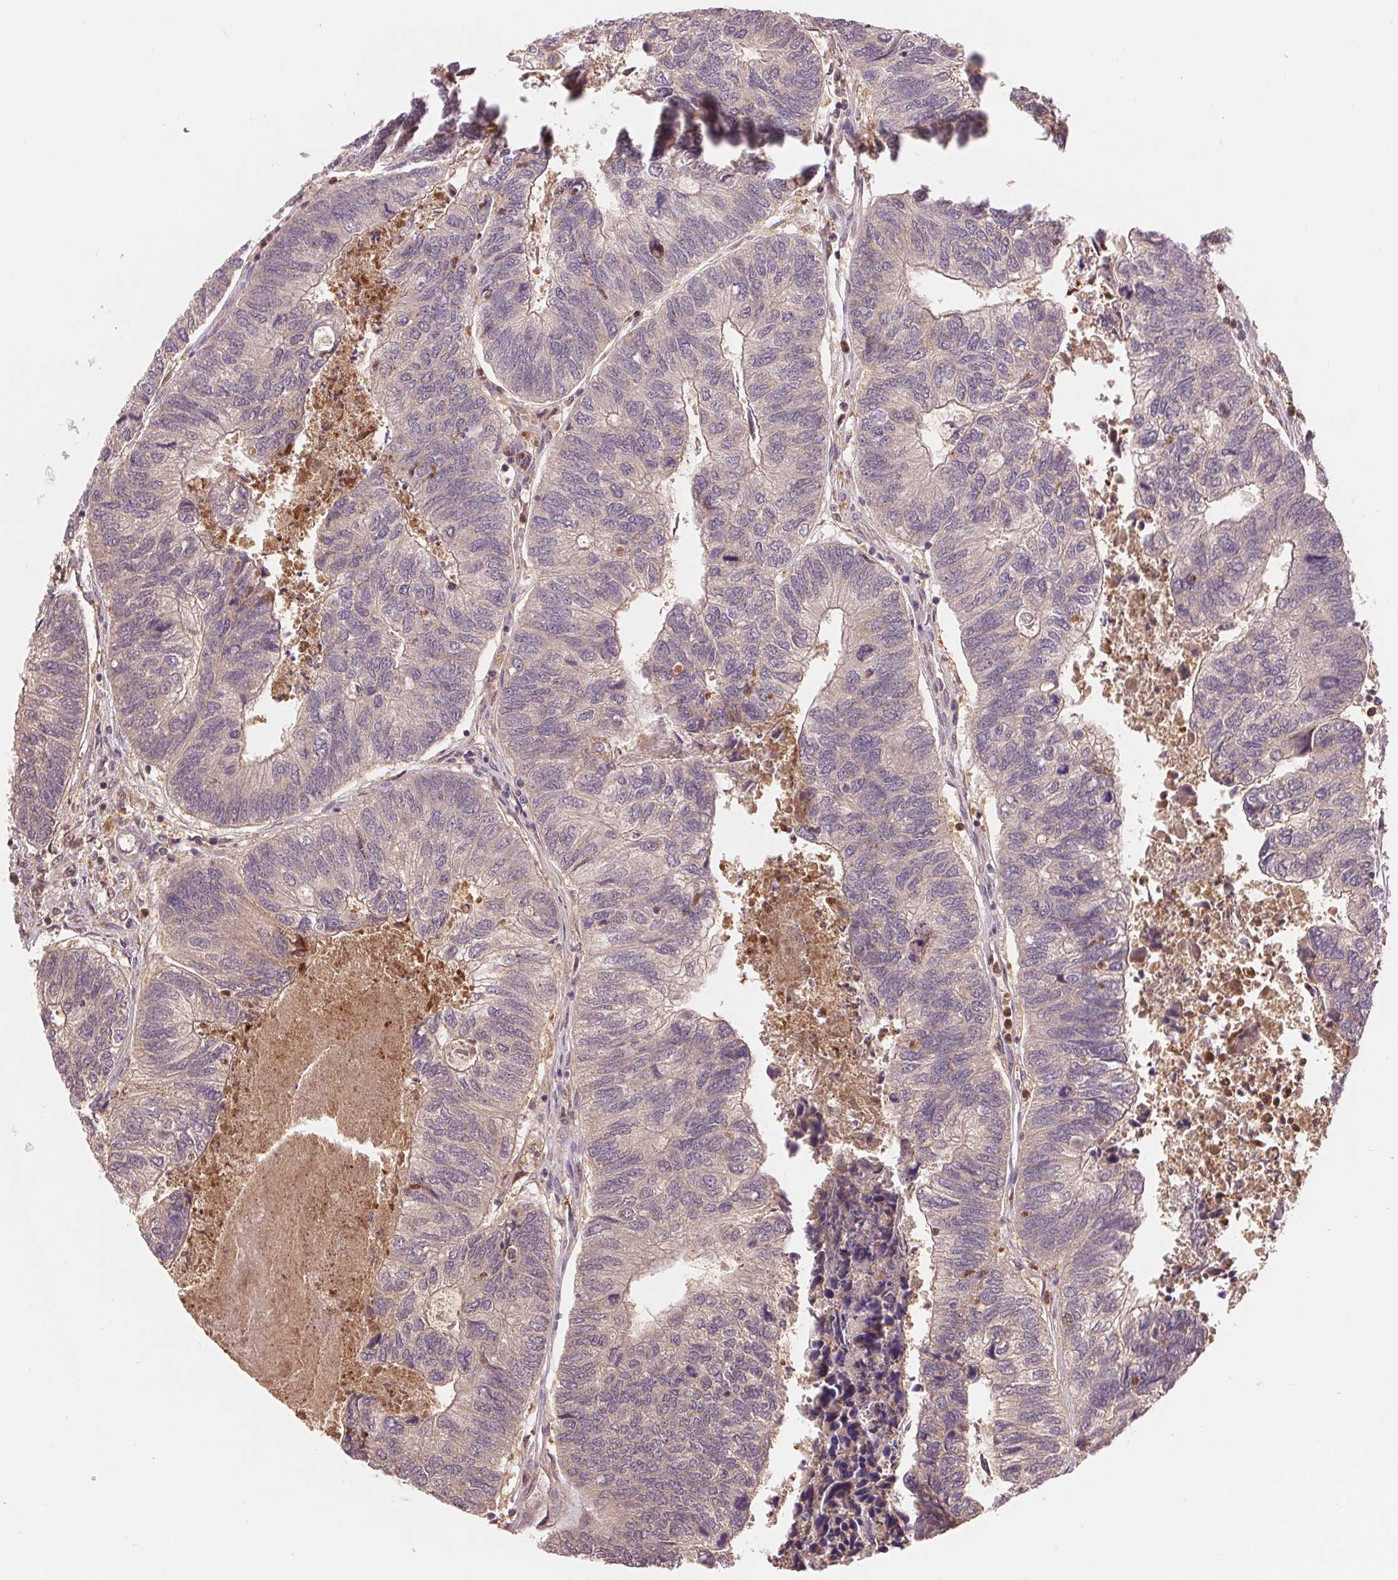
{"staining": {"intensity": "negative", "quantity": "none", "location": "none"}, "tissue": "colorectal cancer", "cell_type": "Tumor cells", "image_type": "cancer", "snomed": [{"axis": "morphology", "description": "Adenocarcinoma, NOS"}, {"axis": "topography", "description": "Colon"}], "caption": "This is a photomicrograph of immunohistochemistry (IHC) staining of adenocarcinoma (colorectal), which shows no staining in tumor cells. The staining was performed using DAB (3,3'-diaminobenzidine) to visualize the protein expression in brown, while the nuclei were stained in blue with hematoxylin (Magnification: 20x).", "gene": "TMEM273", "patient": {"sex": "female", "age": 67}}